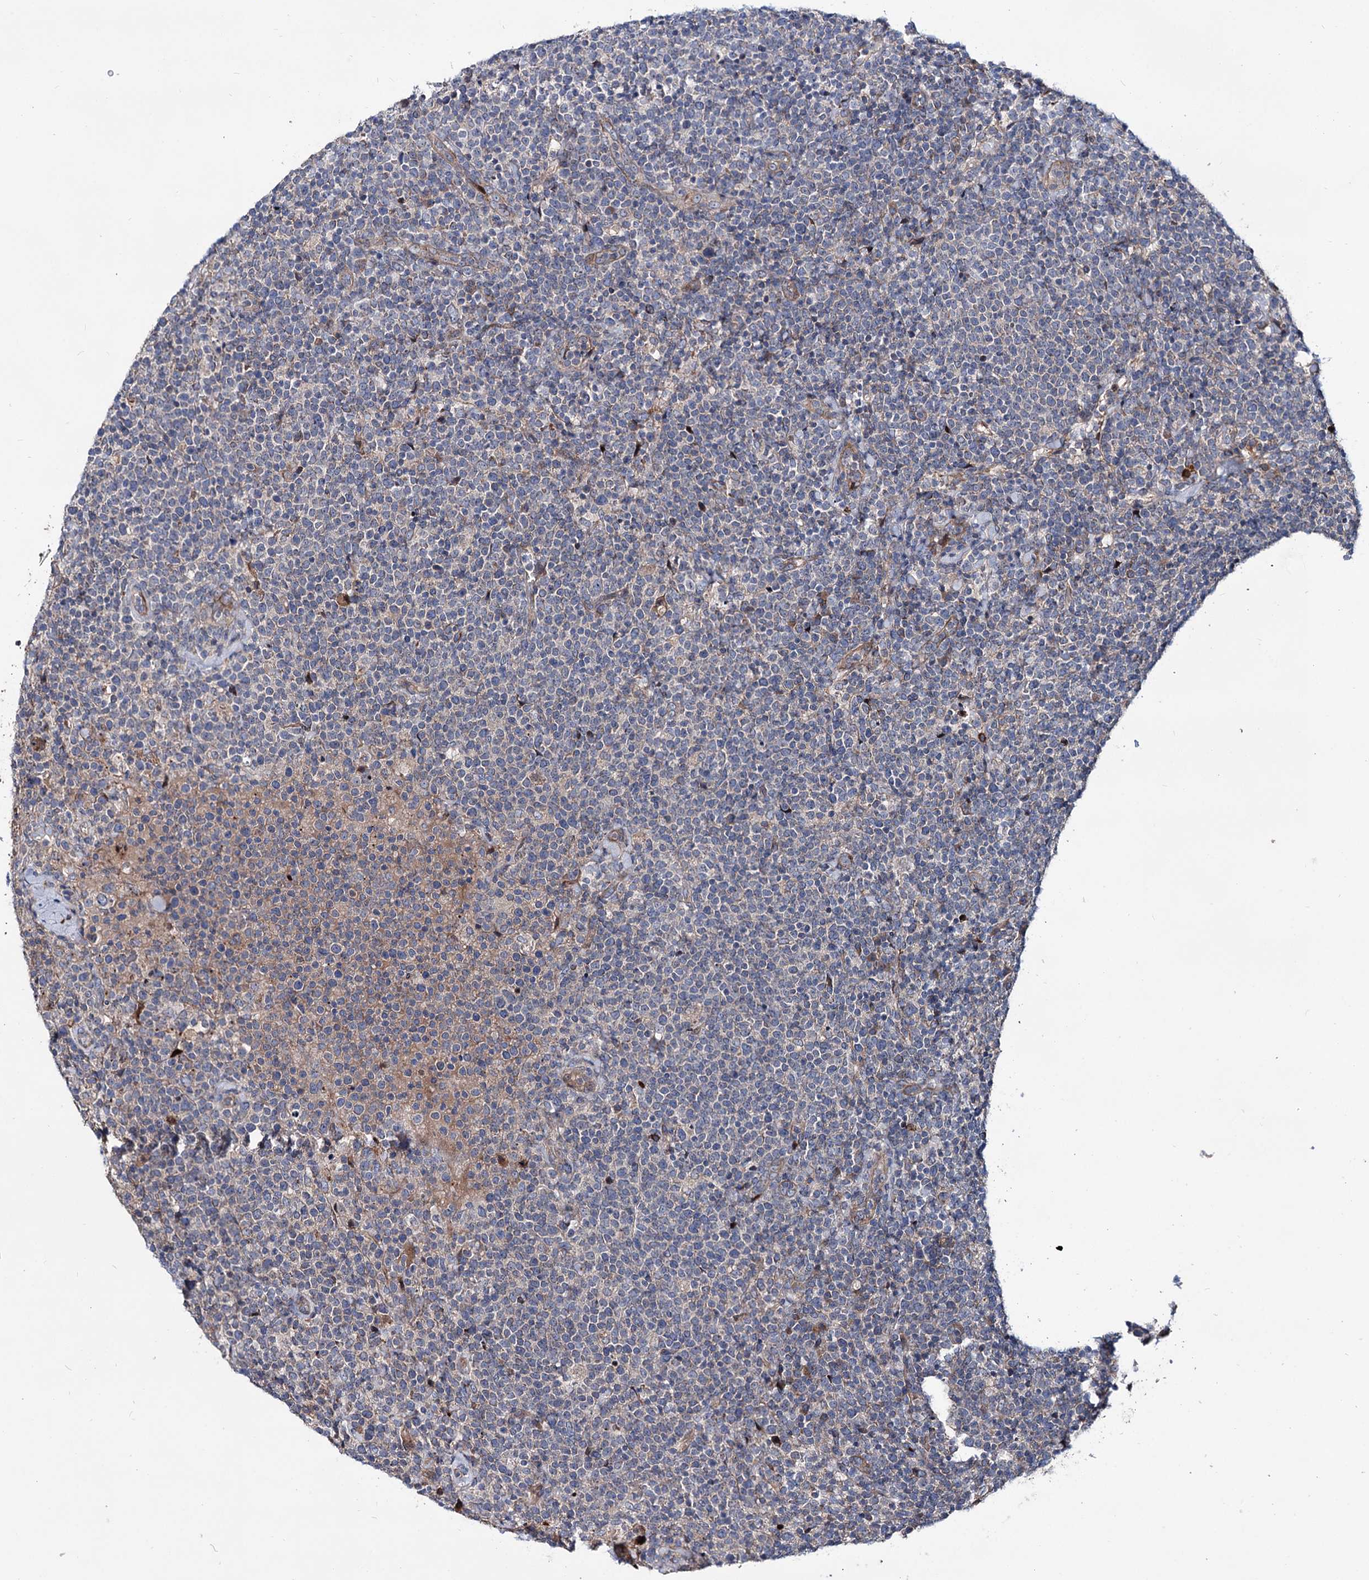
{"staining": {"intensity": "negative", "quantity": "none", "location": "none"}, "tissue": "lymphoma", "cell_type": "Tumor cells", "image_type": "cancer", "snomed": [{"axis": "morphology", "description": "Malignant lymphoma, non-Hodgkin's type, High grade"}, {"axis": "topography", "description": "Lymph node"}], "caption": "High magnification brightfield microscopy of malignant lymphoma, non-Hodgkin's type (high-grade) stained with DAB (3,3'-diaminobenzidine) (brown) and counterstained with hematoxylin (blue): tumor cells show no significant staining. (Stains: DAB IHC with hematoxylin counter stain, Microscopy: brightfield microscopy at high magnification).", "gene": "PTDSS2", "patient": {"sex": "male", "age": 61}}